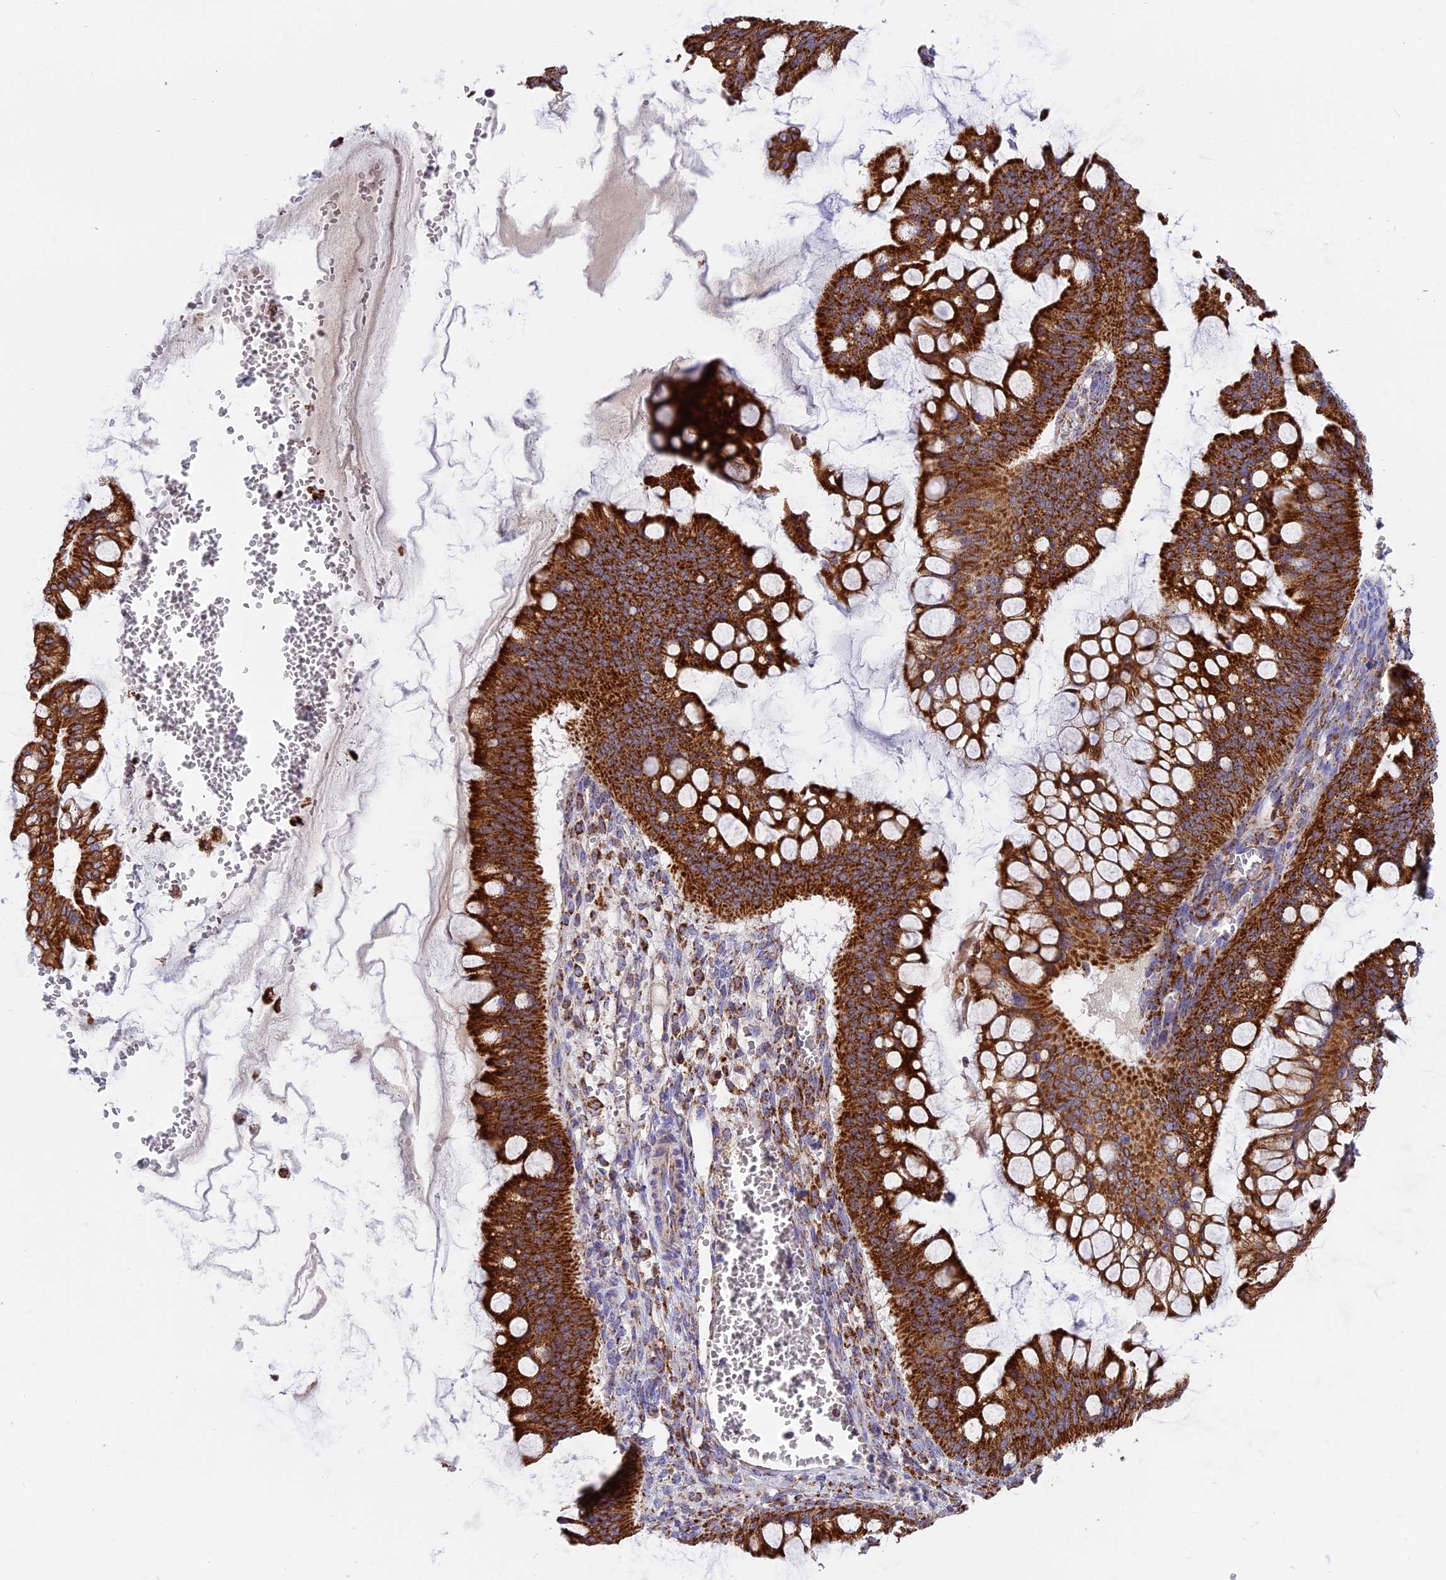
{"staining": {"intensity": "strong", "quantity": ">75%", "location": "cytoplasmic/membranous"}, "tissue": "ovarian cancer", "cell_type": "Tumor cells", "image_type": "cancer", "snomed": [{"axis": "morphology", "description": "Cystadenocarcinoma, mucinous, NOS"}, {"axis": "topography", "description": "Ovary"}], "caption": "Immunohistochemical staining of human ovarian cancer exhibits high levels of strong cytoplasmic/membranous protein positivity in about >75% of tumor cells.", "gene": "MRPS34", "patient": {"sex": "female", "age": 73}}